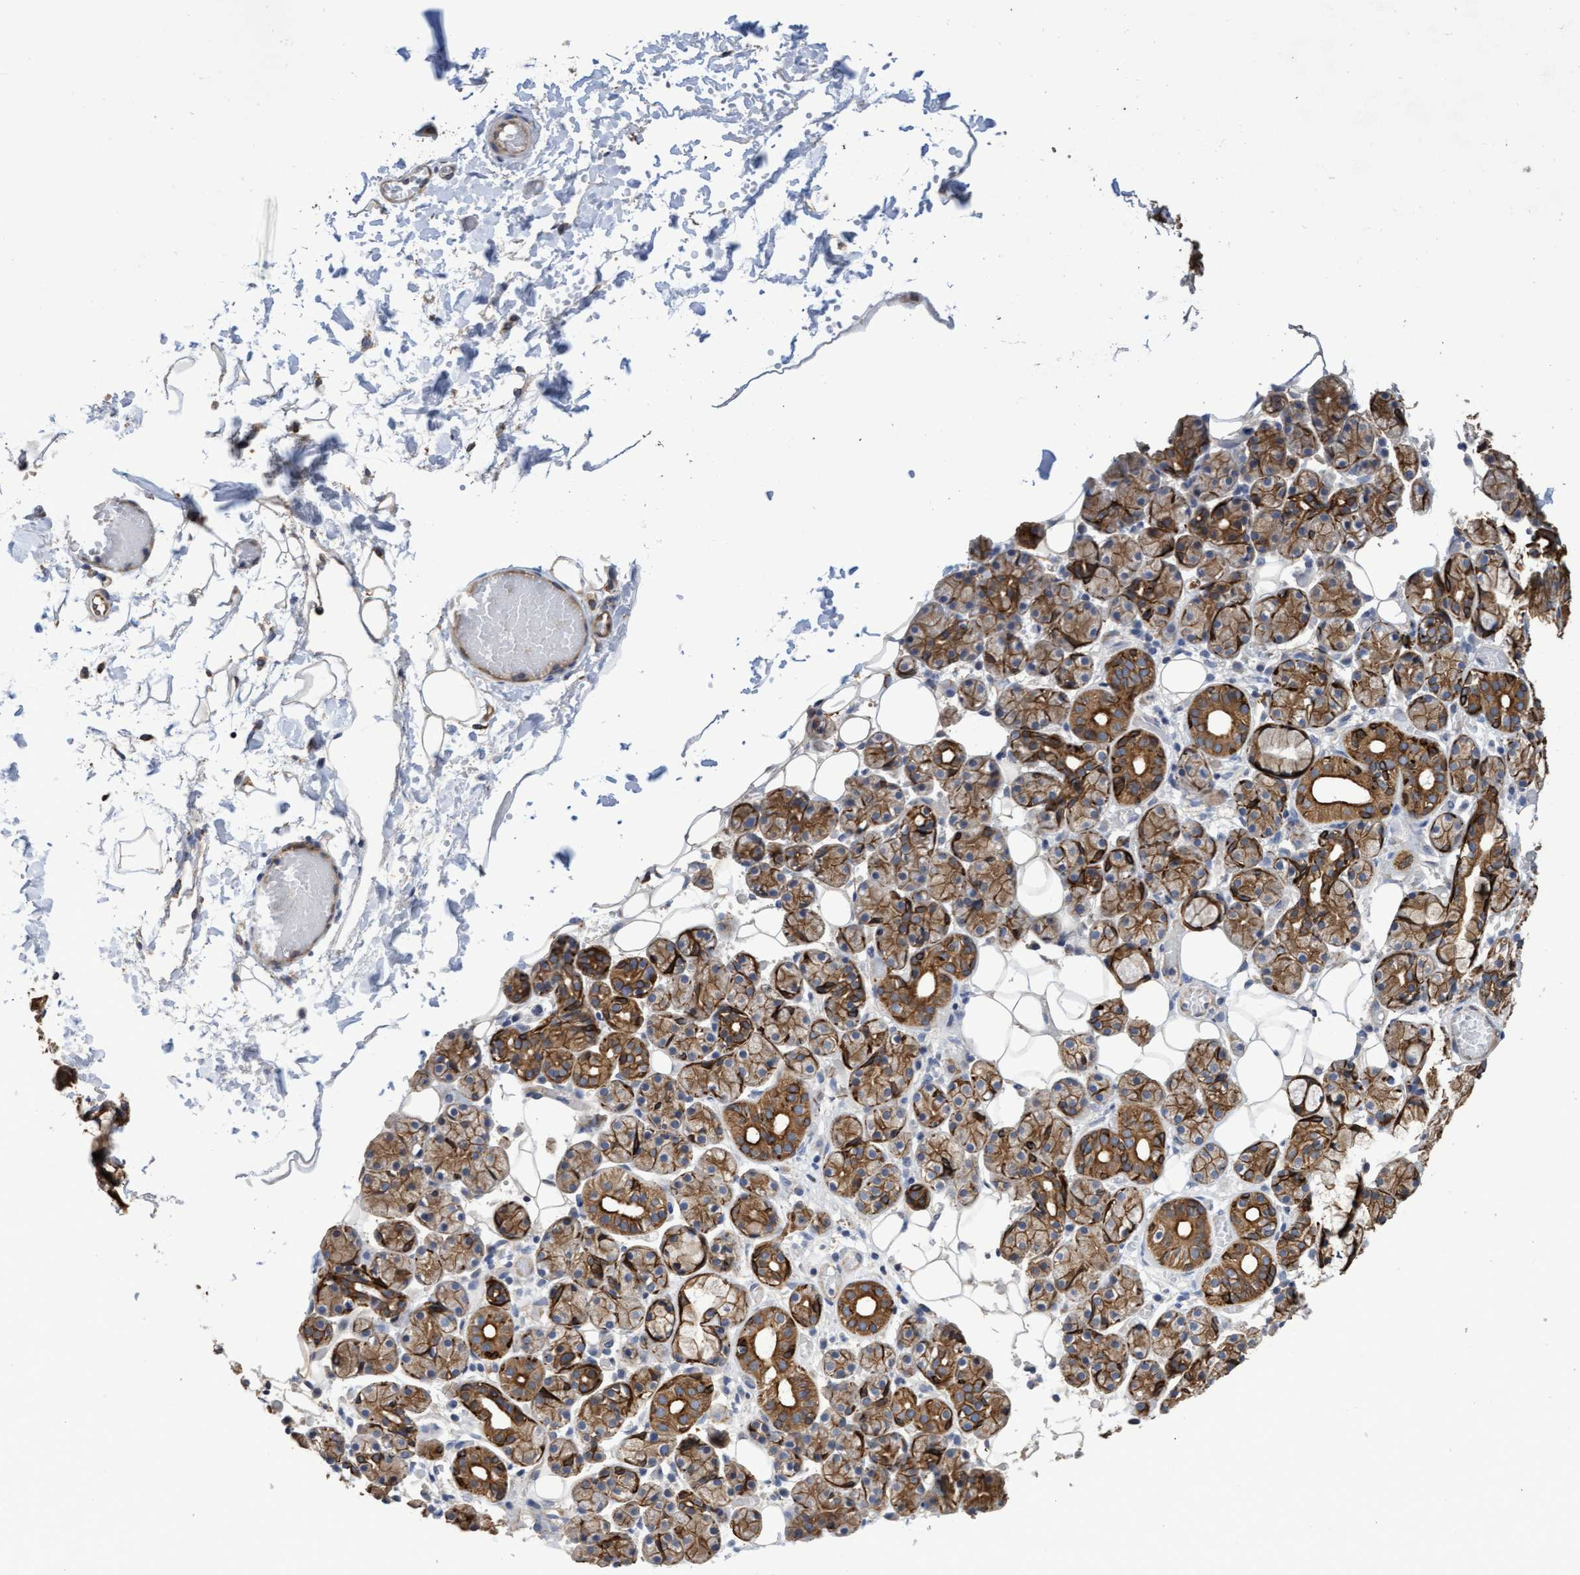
{"staining": {"intensity": "moderate", "quantity": "25%-75%", "location": "cytoplasmic/membranous"}, "tissue": "salivary gland", "cell_type": "Glandular cells", "image_type": "normal", "snomed": [{"axis": "morphology", "description": "Normal tissue, NOS"}, {"axis": "topography", "description": "Salivary gland"}], "caption": "Immunohistochemistry (IHC) of normal human salivary gland displays medium levels of moderate cytoplasmic/membranous staining in approximately 25%-75% of glandular cells.", "gene": "KRT24", "patient": {"sex": "male", "age": 63}}